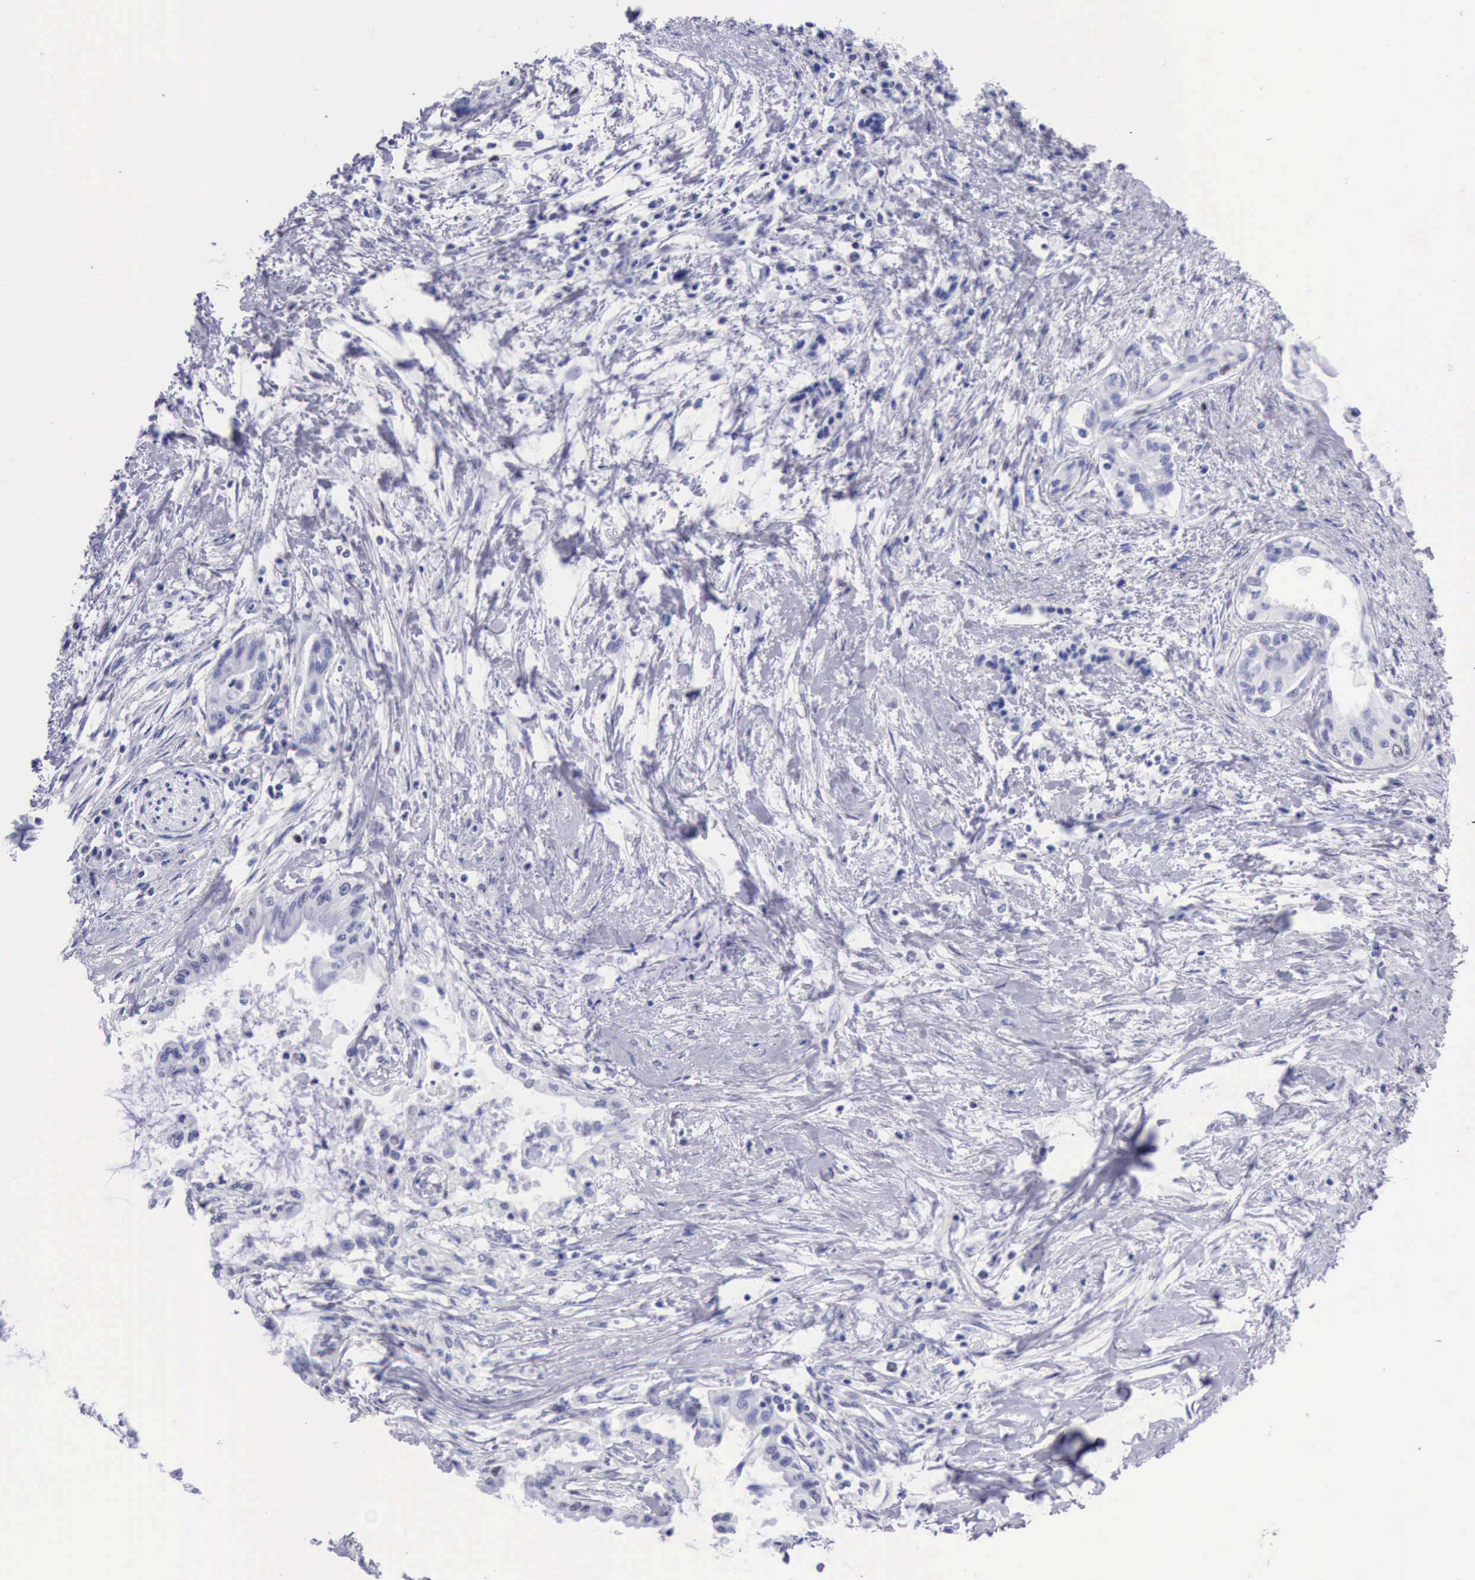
{"staining": {"intensity": "negative", "quantity": "none", "location": "none"}, "tissue": "pancreatic cancer", "cell_type": "Tumor cells", "image_type": "cancer", "snomed": [{"axis": "morphology", "description": "Adenocarcinoma, NOS"}, {"axis": "topography", "description": "Pancreas"}], "caption": "This is an immunohistochemistry (IHC) image of human adenocarcinoma (pancreatic). There is no expression in tumor cells.", "gene": "MCM2", "patient": {"sex": "female", "age": 64}}